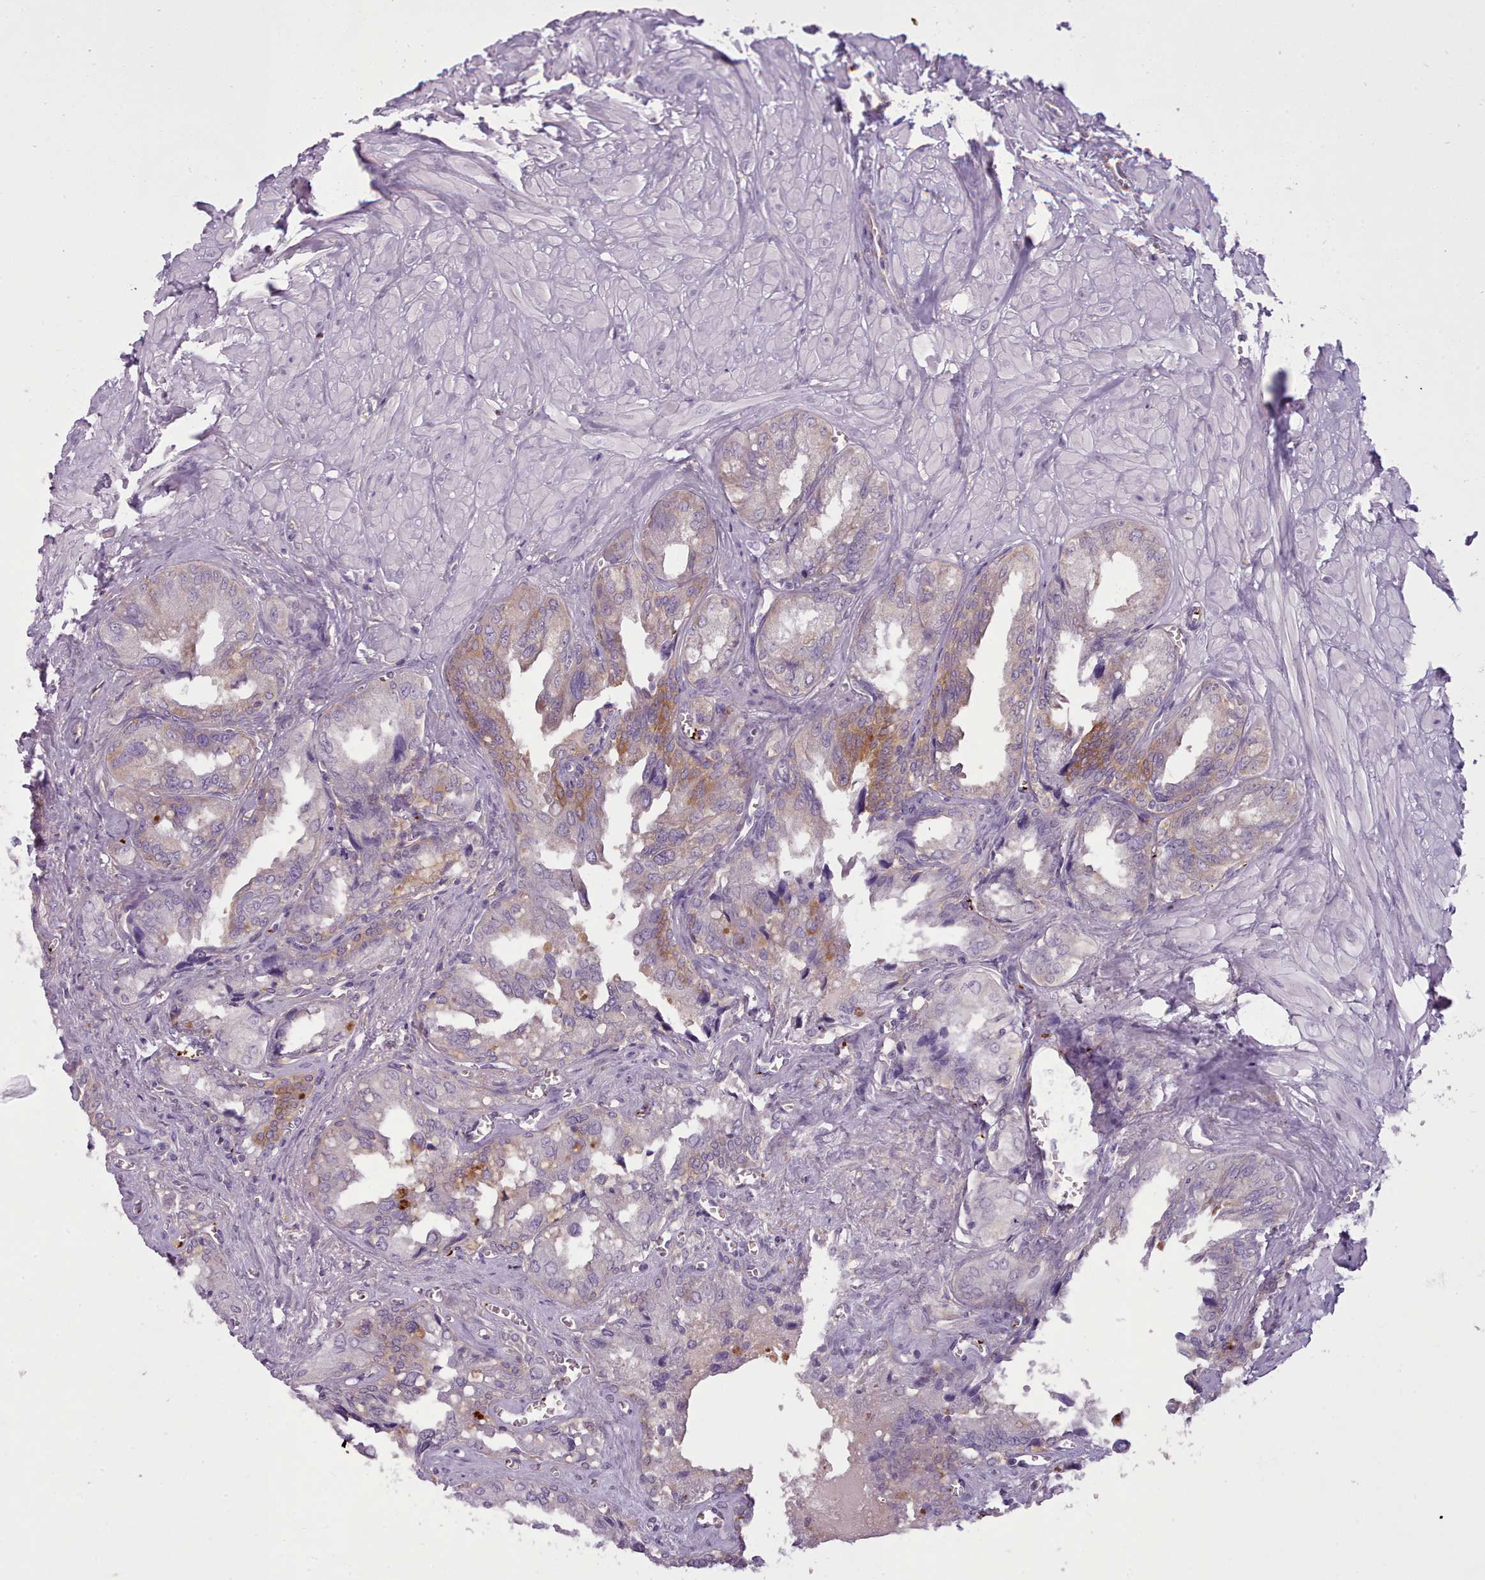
{"staining": {"intensity": "strong", "quantity": "25%-75%", "location": "cytoplasmic/membranous"}, "tissue": "seminal vesicle", "cell_type": "Glandular cells", "image_type": "normal", "snomed": [{"axis": "morphology", "description": "Normal tissue, NOS"}, {"axis": "topography", "description": "Seminal veicle"}], "caption": "A high amount of strong cytoplasmic/membranous expression is identified in approximately 25%-75% of glandular cells in benign seminal vesicle.", "gene": "NDST2", "patient": {"sex": "male", "age": 67}}